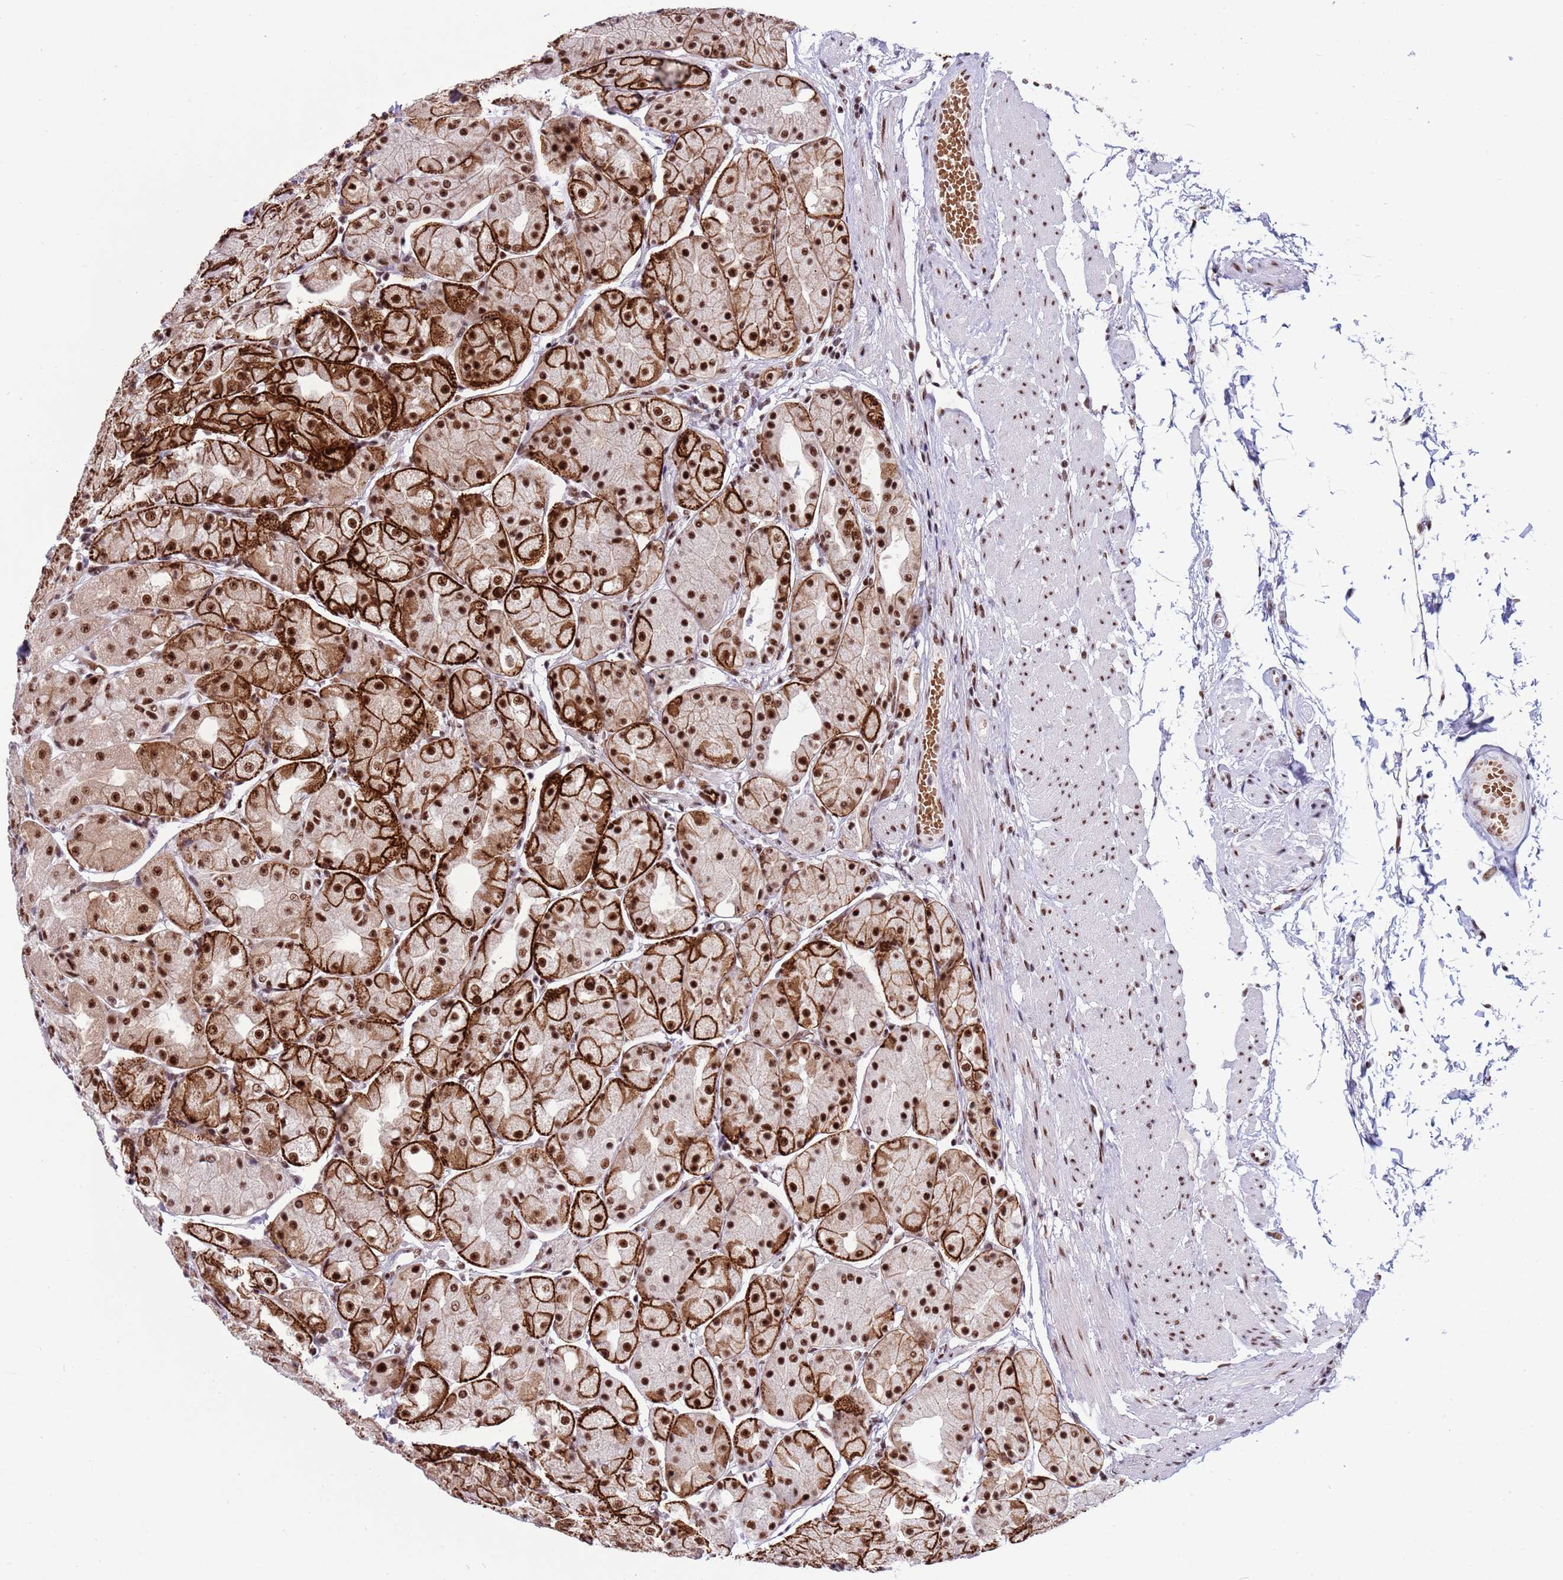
{"staining": {"intensity": "strong", "quantity": ">75%", "location": "cytoplasmic/membranous,nuclear"}, "tissue": "stomach", "cell_type": "Glandular cells", "image_type": "normal", "snomed": [{"axis": "morphology", "description": "Normal tissue, NOS"}, {"axis": "topography", "description": "Stomach, upper"}], "caption": "Immunohistochemistry of normal human stomach reveals high levels of strong cytoplasmic/membranous,nuclear staining in approximately >75% of glandular cells. (DAB IHC with brightfield microscopy, high magnification).", "gene": "THOC2", "patient": {"sex": "male", "age": 72}}